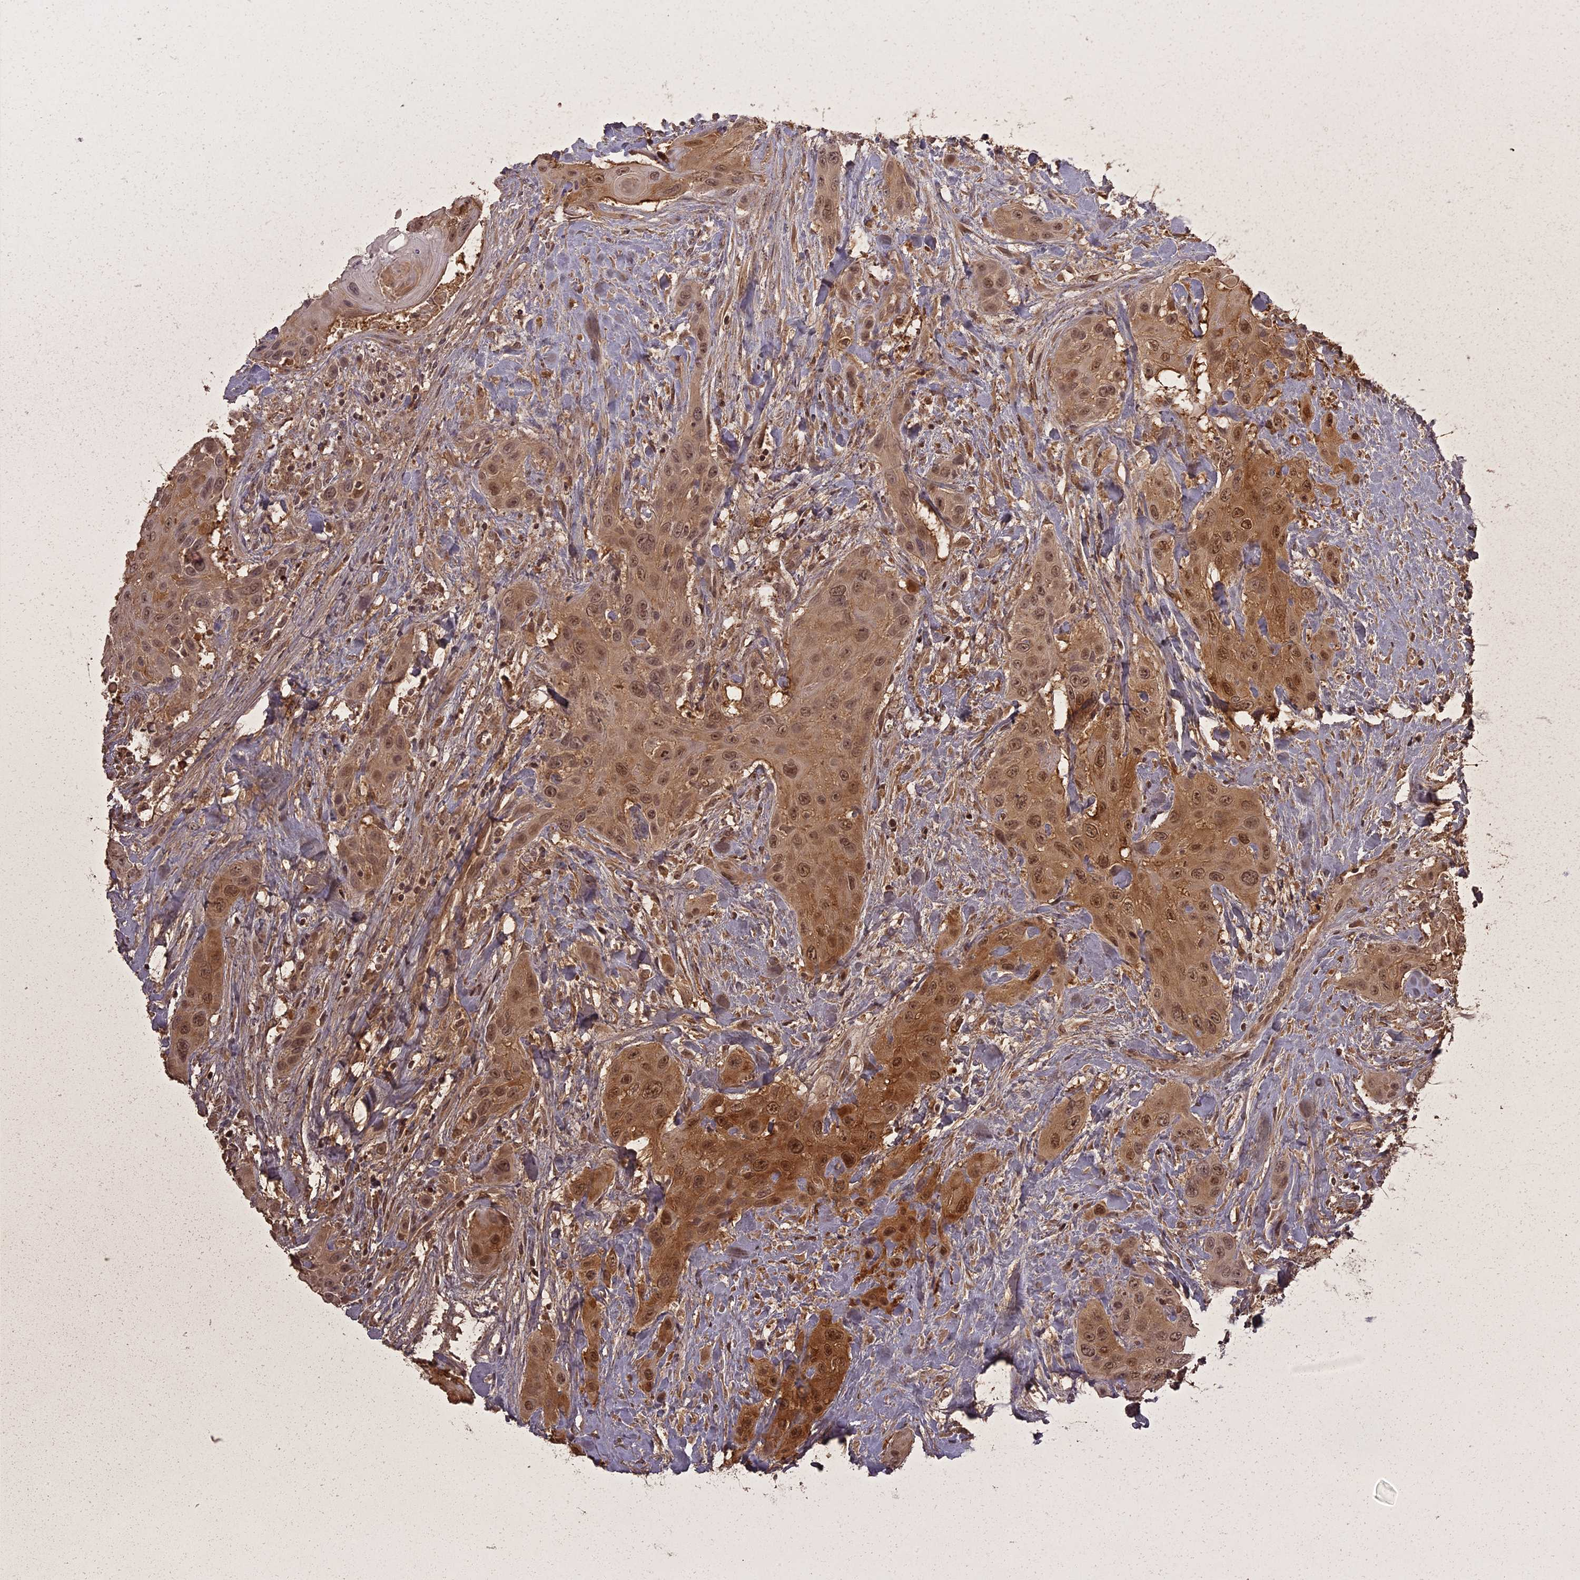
{"staining": {"intensity": "moderate", "quantity": ">75%", "location": "cytoplasmic/membranous,nuclear"}, "tissue": "head and neck cancer", "cell_type": "Tumor cells", "image_type": "cancer", "snomed": [{"axis": "morphology", "description": "Squamous cell carcinoma, NOS"}, {"axis": "topography", "description": "Head-Neck"}], "caption": "IHC photomicrograph of neoplastic tissue: human head and neck squamous cell carcinoma stained using immunohistochemistry exhibits medium levels of moderate protein expression localized specifically in the cytoplasmic/membranous and nuclear of tumor cells, appearing as a cytoplasmic/membranous and nuclear brown color.", "gene": "ING5", "patient": {"sex": "male", "age": 81}}